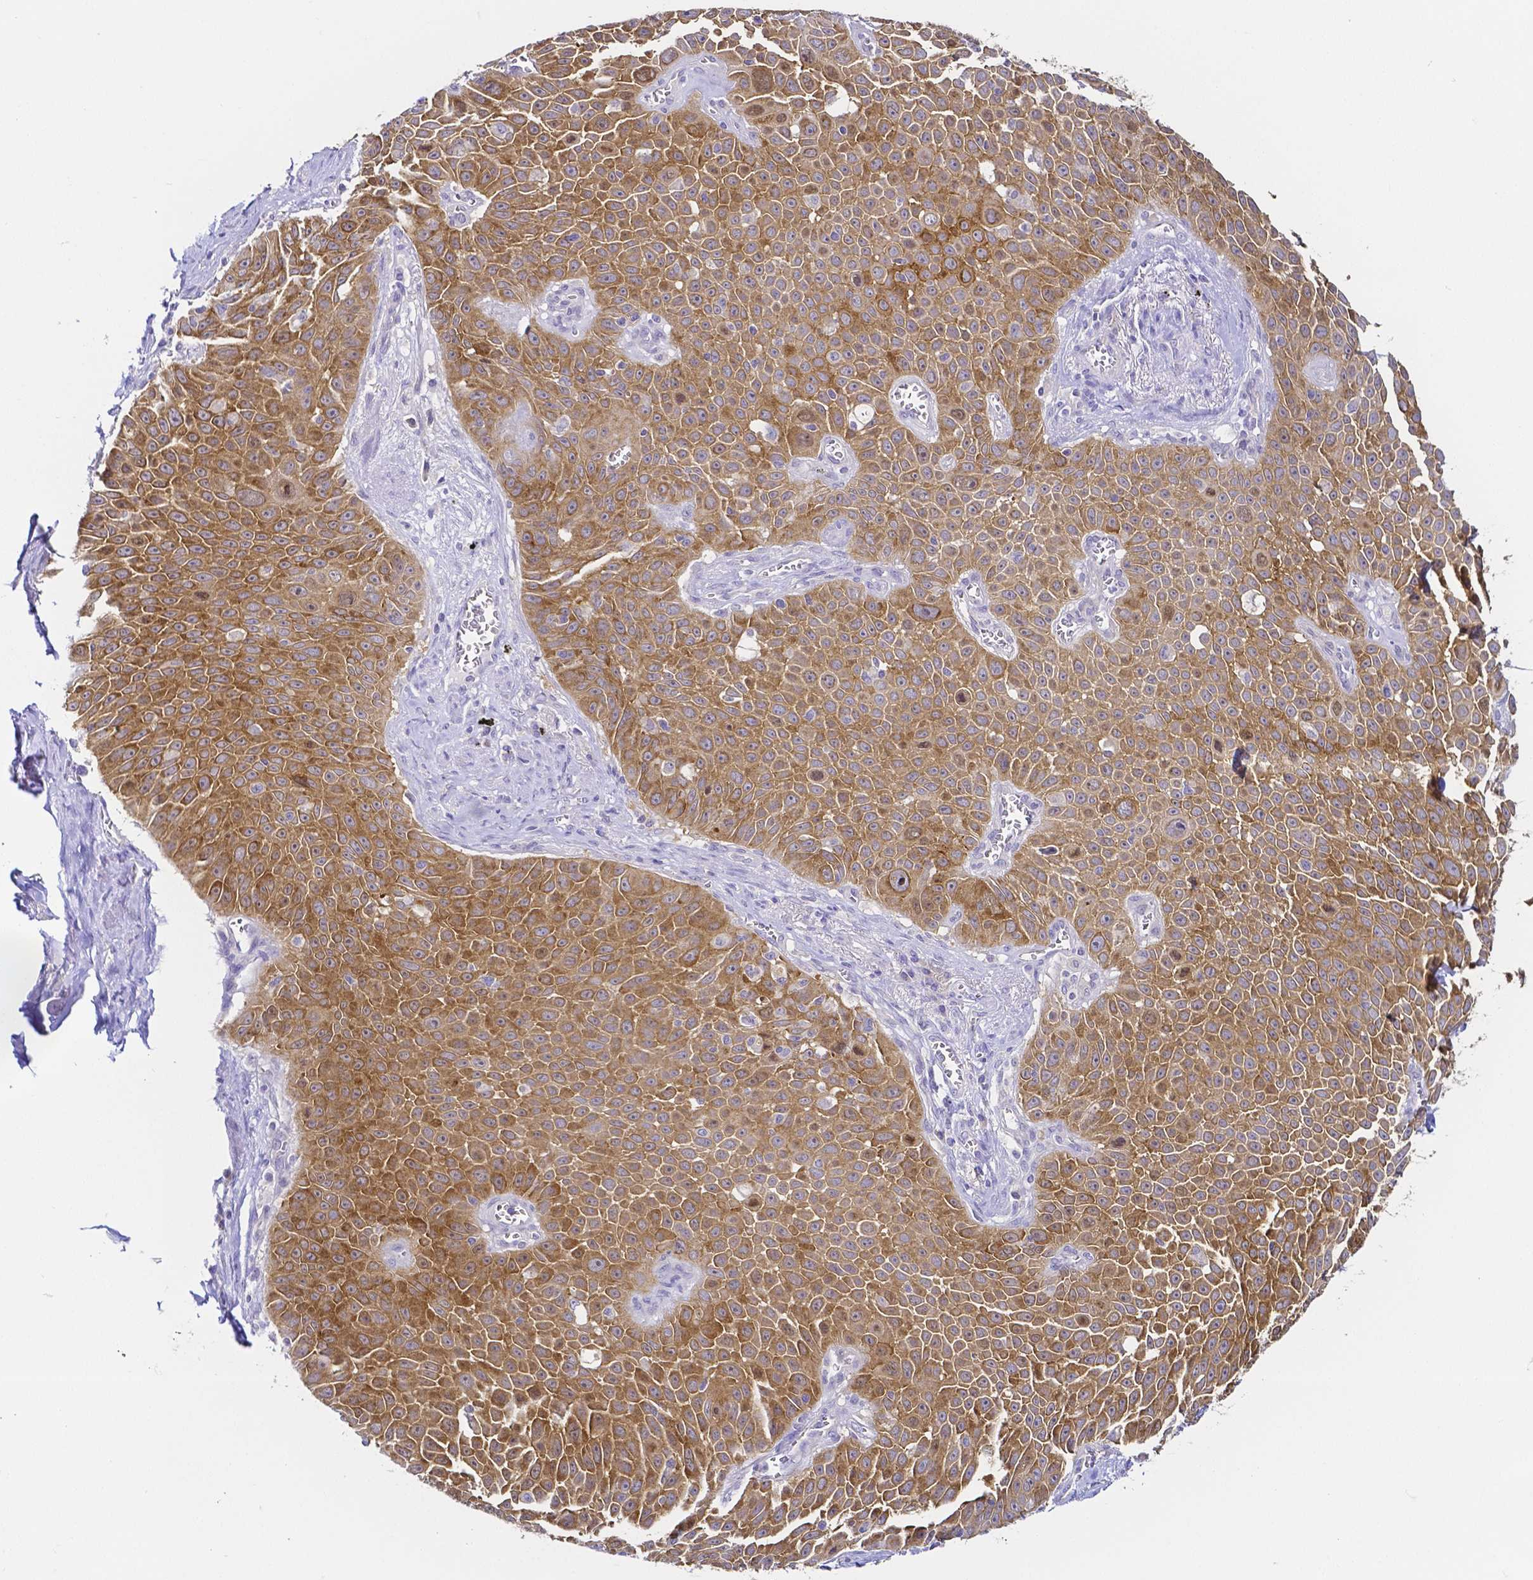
{"staining": {"intensity": "moderate", "quantity": ">75%", "location": "cytoplasmic/membranous"}, "tissue": "lung cancer", "cell_type": "Tumor cells", "image_type": "cancer", "snomed": [{"axis": "morphology", "description": "Squamous cell carcinoma, NOS"}, {"axis": "morphology", "description": "Squamous cell carcinoma, metastatic, NOS"}, {"axis": "topography", "description": "Lymph node"}, {"axis": "topography", "description": "Lung"}], "caption": "Human lung cancer (metastatic squamous cell carcinoma) stained with a brown dye reveals moderate cytoplasmic/membranous positive positivity in about >75% of tumor cells.", "gene": "PKP3", "patient": {"sex": "female", "age": 62}}